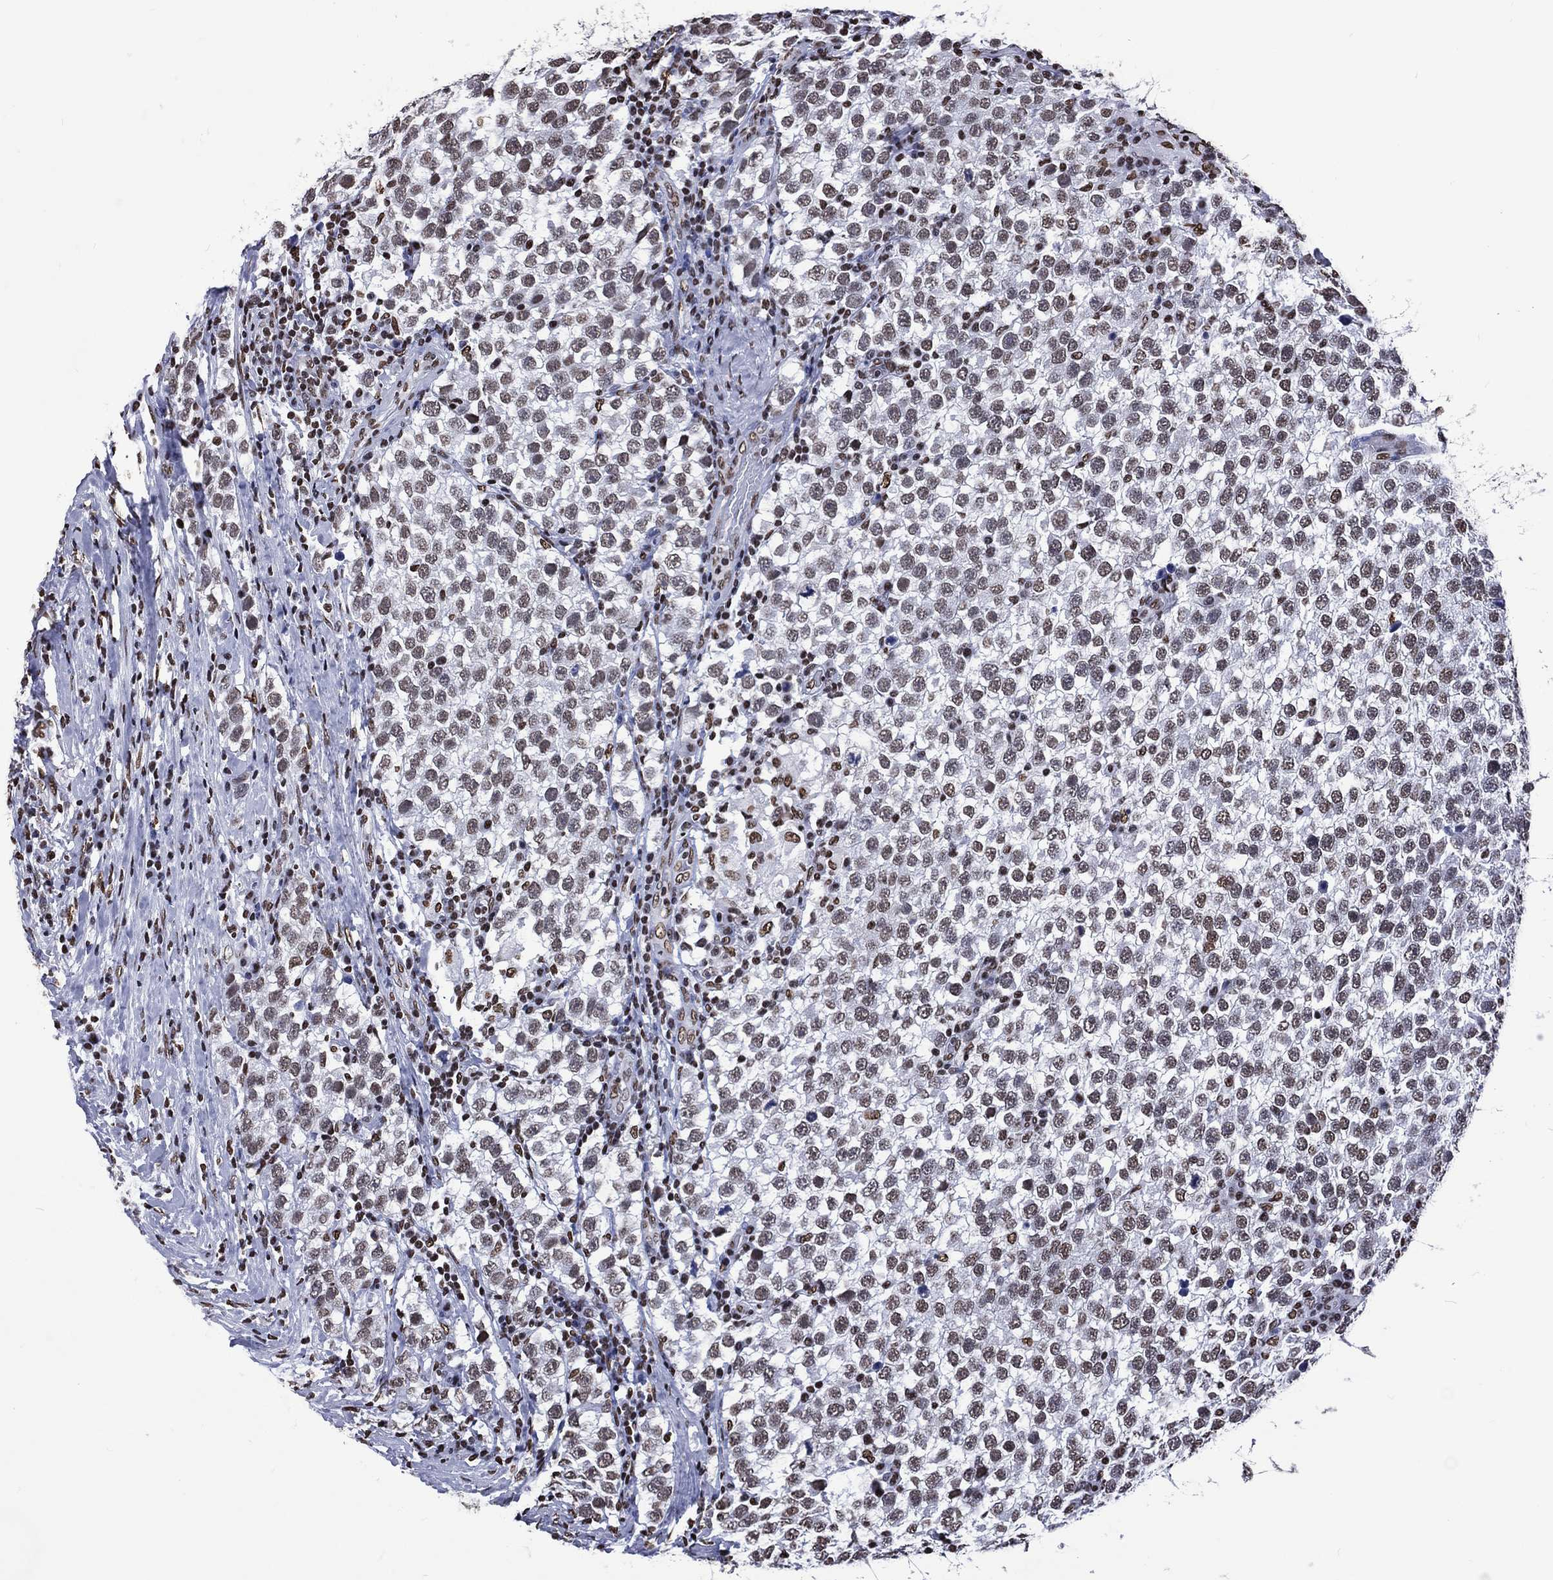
{"staining": {"intensity": "weak", "quantity": "25%-75%", "location": "nuclear"}, "tissue": "testis cancer", "cell_type": "Tumor cells", "image_type": "cancer", "snomed": [{"axis": "morphology", "description": "Seminoma, NOS"}, {"axis": "topography", "description": "Testis"}], "caption": "IHC of human testis seminoma exhibits low levels of weak nuclear positivity in approximately 25%-75% of tumor cells.", "gene": "RETREG2", "patient": {"sex": "male", "age": 34}}